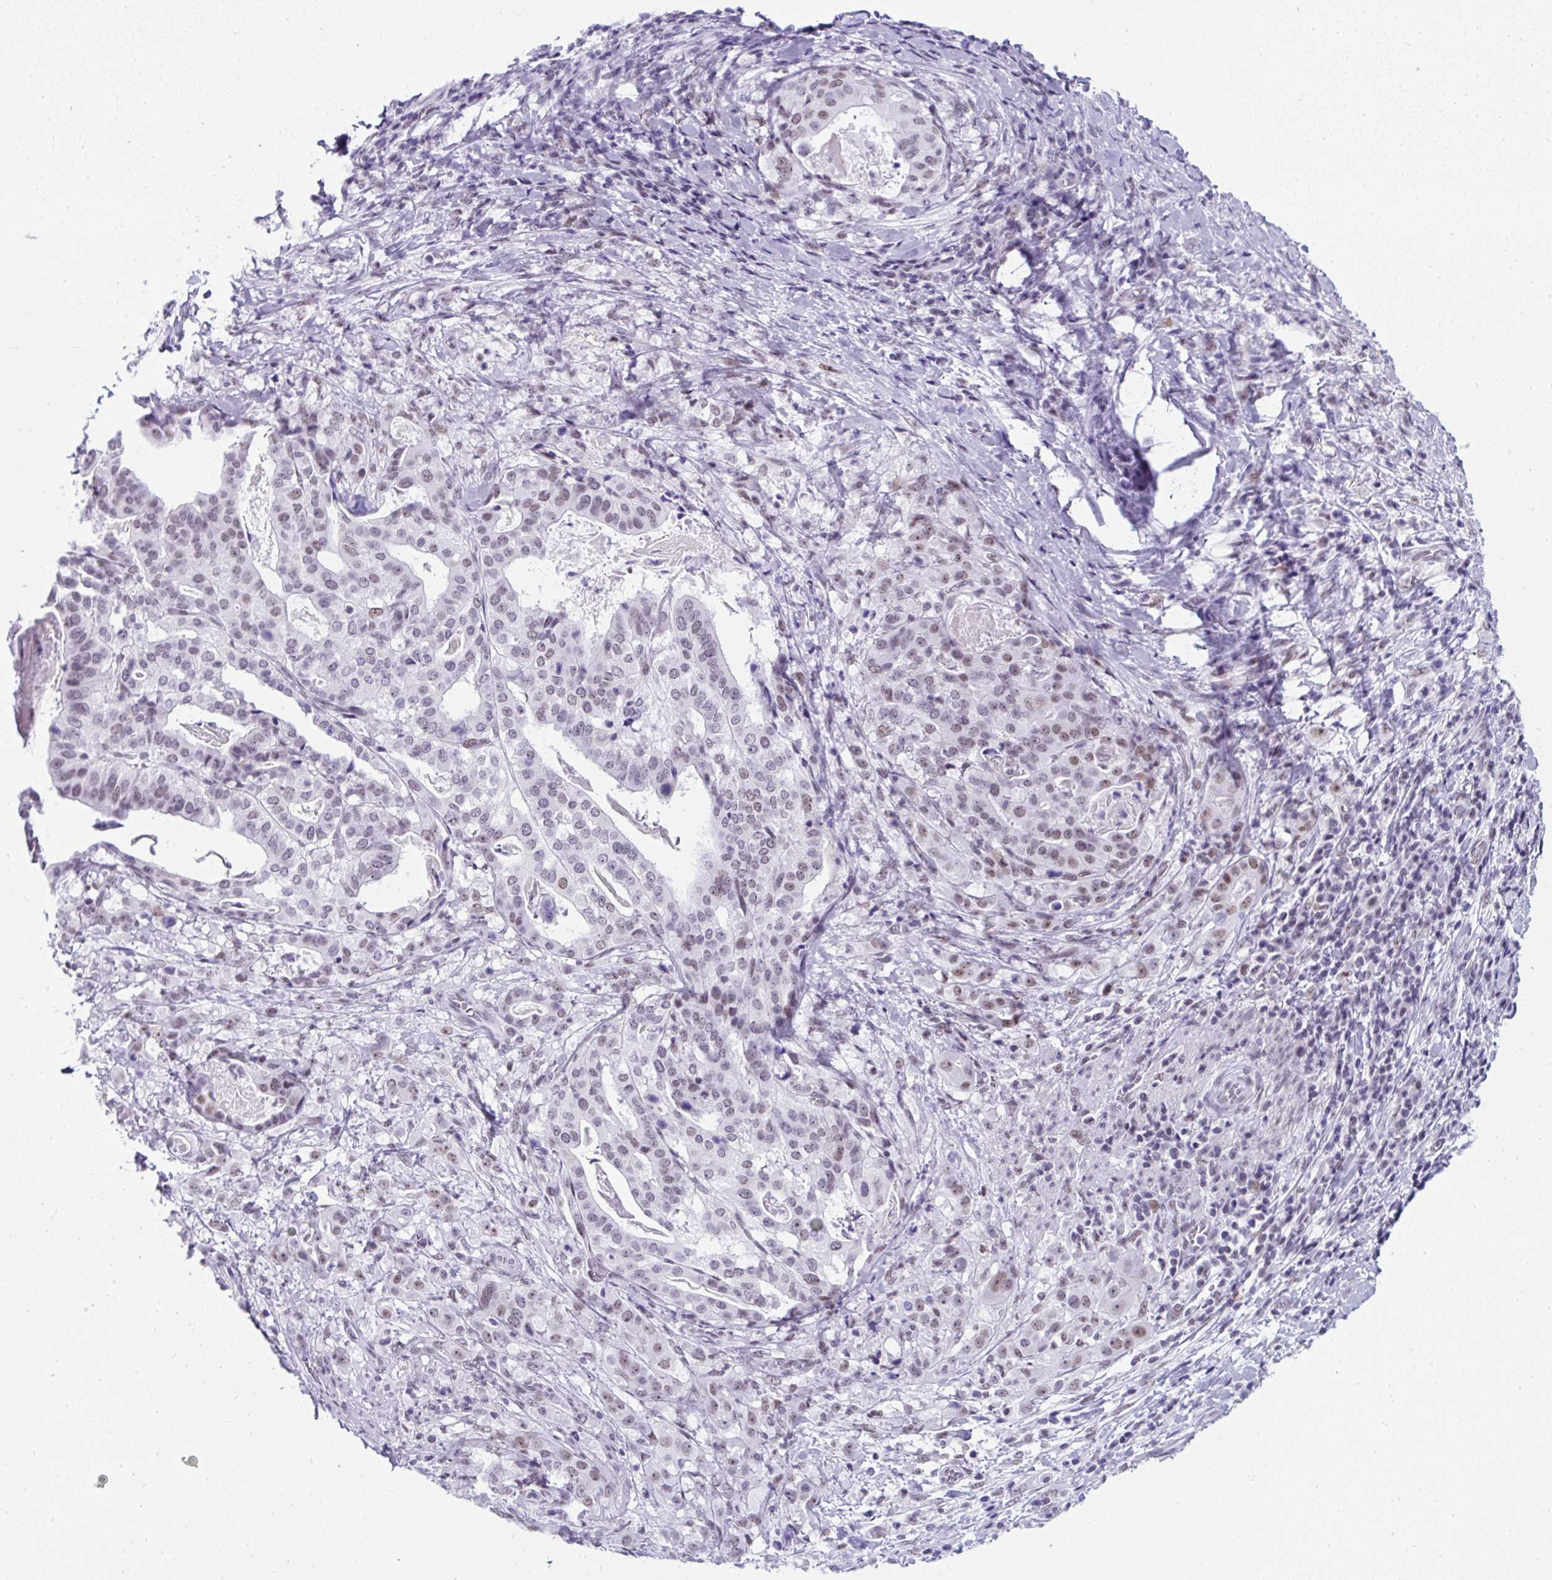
{"staining": {"intensity": "weak", "quantity": "<25%", "location": "nuclear"}, "tissue": "stomach cancer", "cell_type": "Tumor cells", "image_type": "cancer", "snomed": [{"axis": "morphology", "description": "Adenocarcinoma, NOS"}, {"axis": "topography", "description": "Stomach"}], "caption": "High power microscopy photomicrograph of an IHC photomicrograph of stomach cancer, revealing no significant positivity in tumor cells. (DAB (3,3'-diaminobenzidine) immunohistochemistry, high magnification).", "gene": "PLCXD2", "patient": {"sex": "male", "age": 48}}